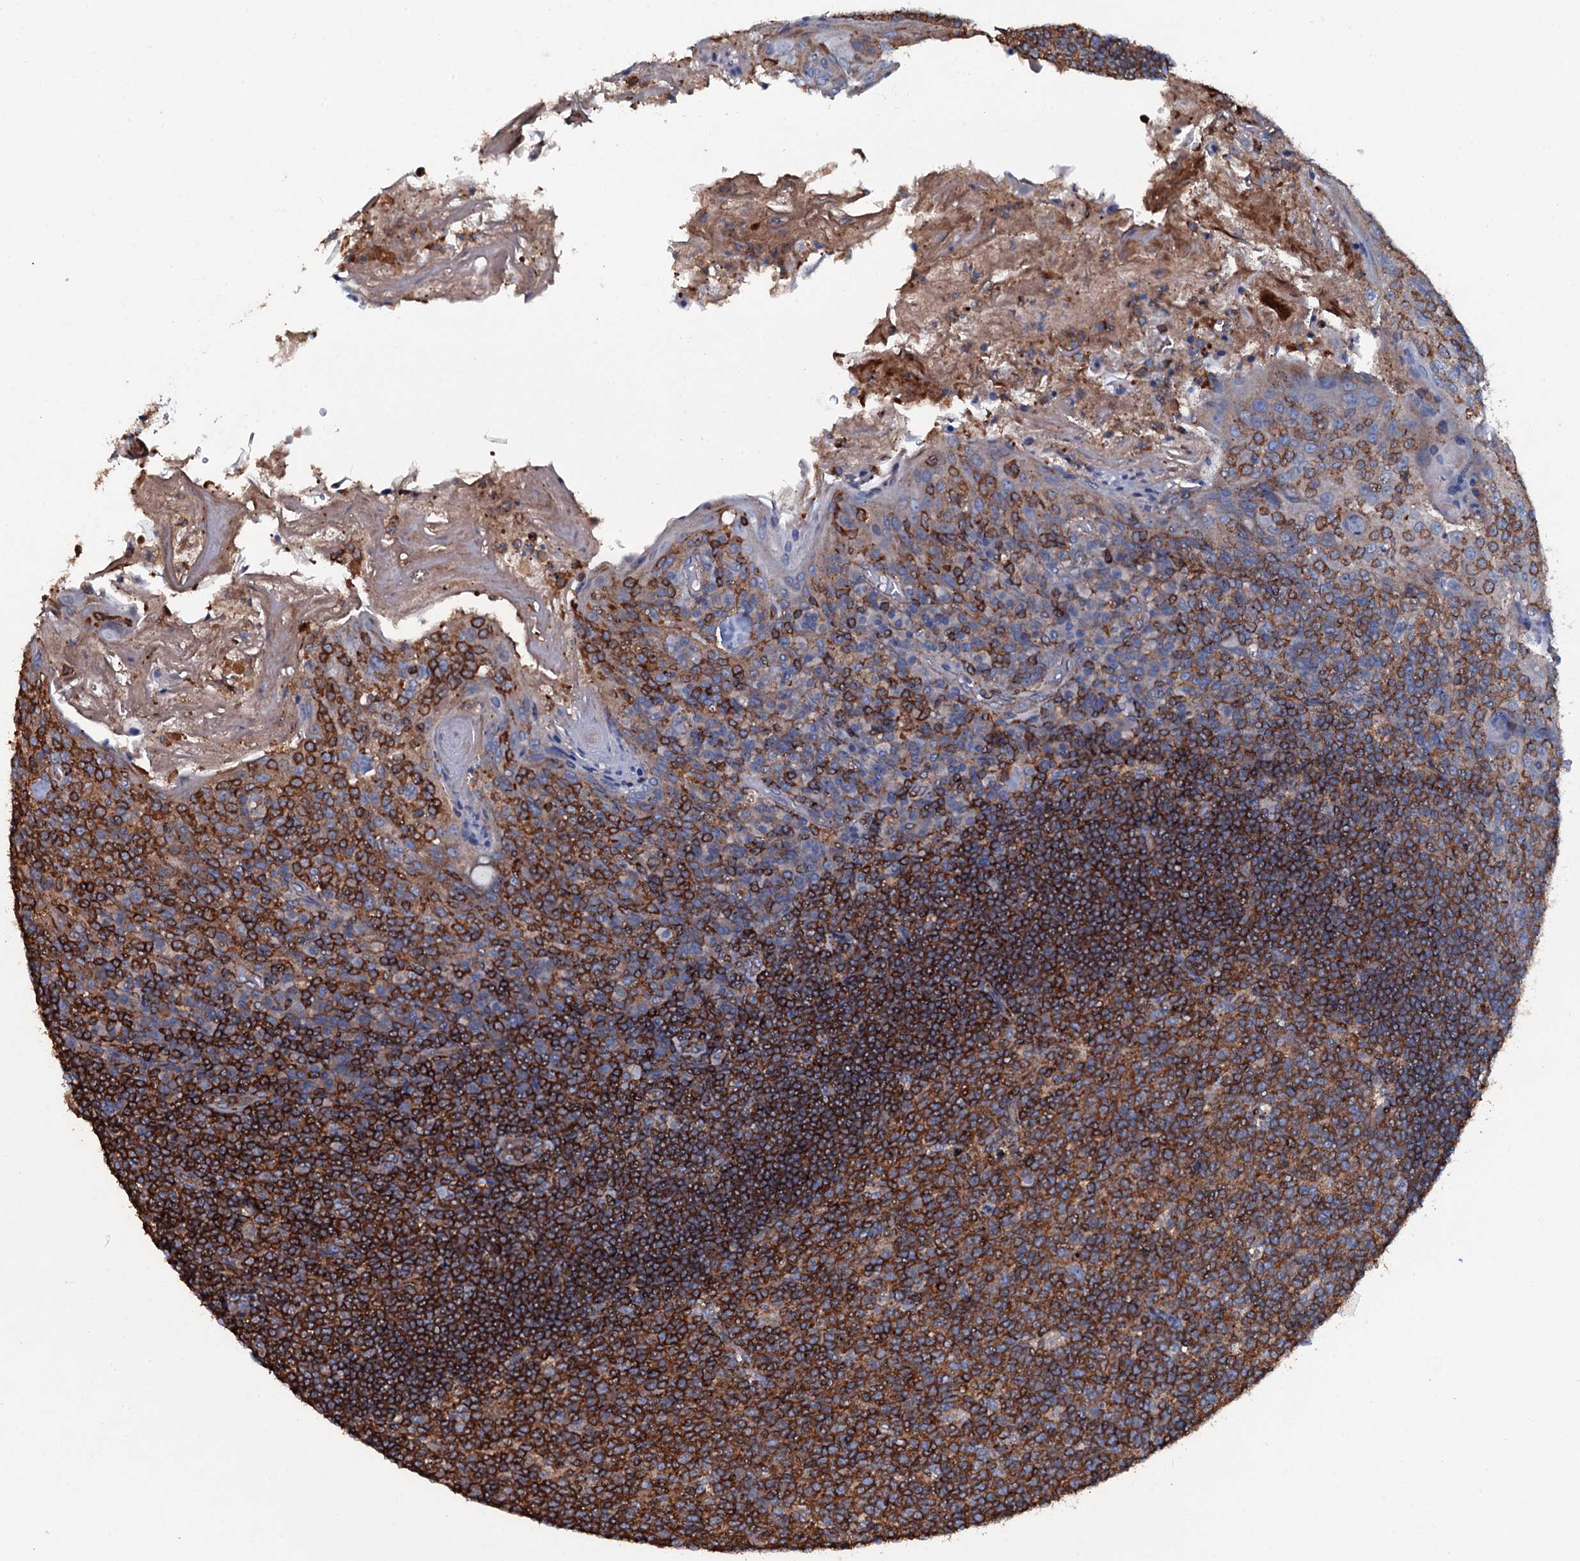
{"staining": {"intensity": "strong", "quantity": "25%-75%", "location": "cytoplasmic/membranous"}, "tissue": "tonsil", "cell_type": "Germinal center cells", "image_type": "normal", "snomed": [{"axis": "morphology", "description": "Normal tissue, NOS"}, {"axis": "topography", "description": "Tonsil"}], "caption": "High-magnification brightfield microscopy of benign tonsil stained with DAB (3,3'-diaminobenzidine) (brown) and counterstained with hematoxylin (blue). germinal center cells exhibit strong cytoplasmic/membranous positivity is identified in about25%-75% of cells.", "gene": "MS4A4E", "patient": {"sex": "female", "age": 10}}